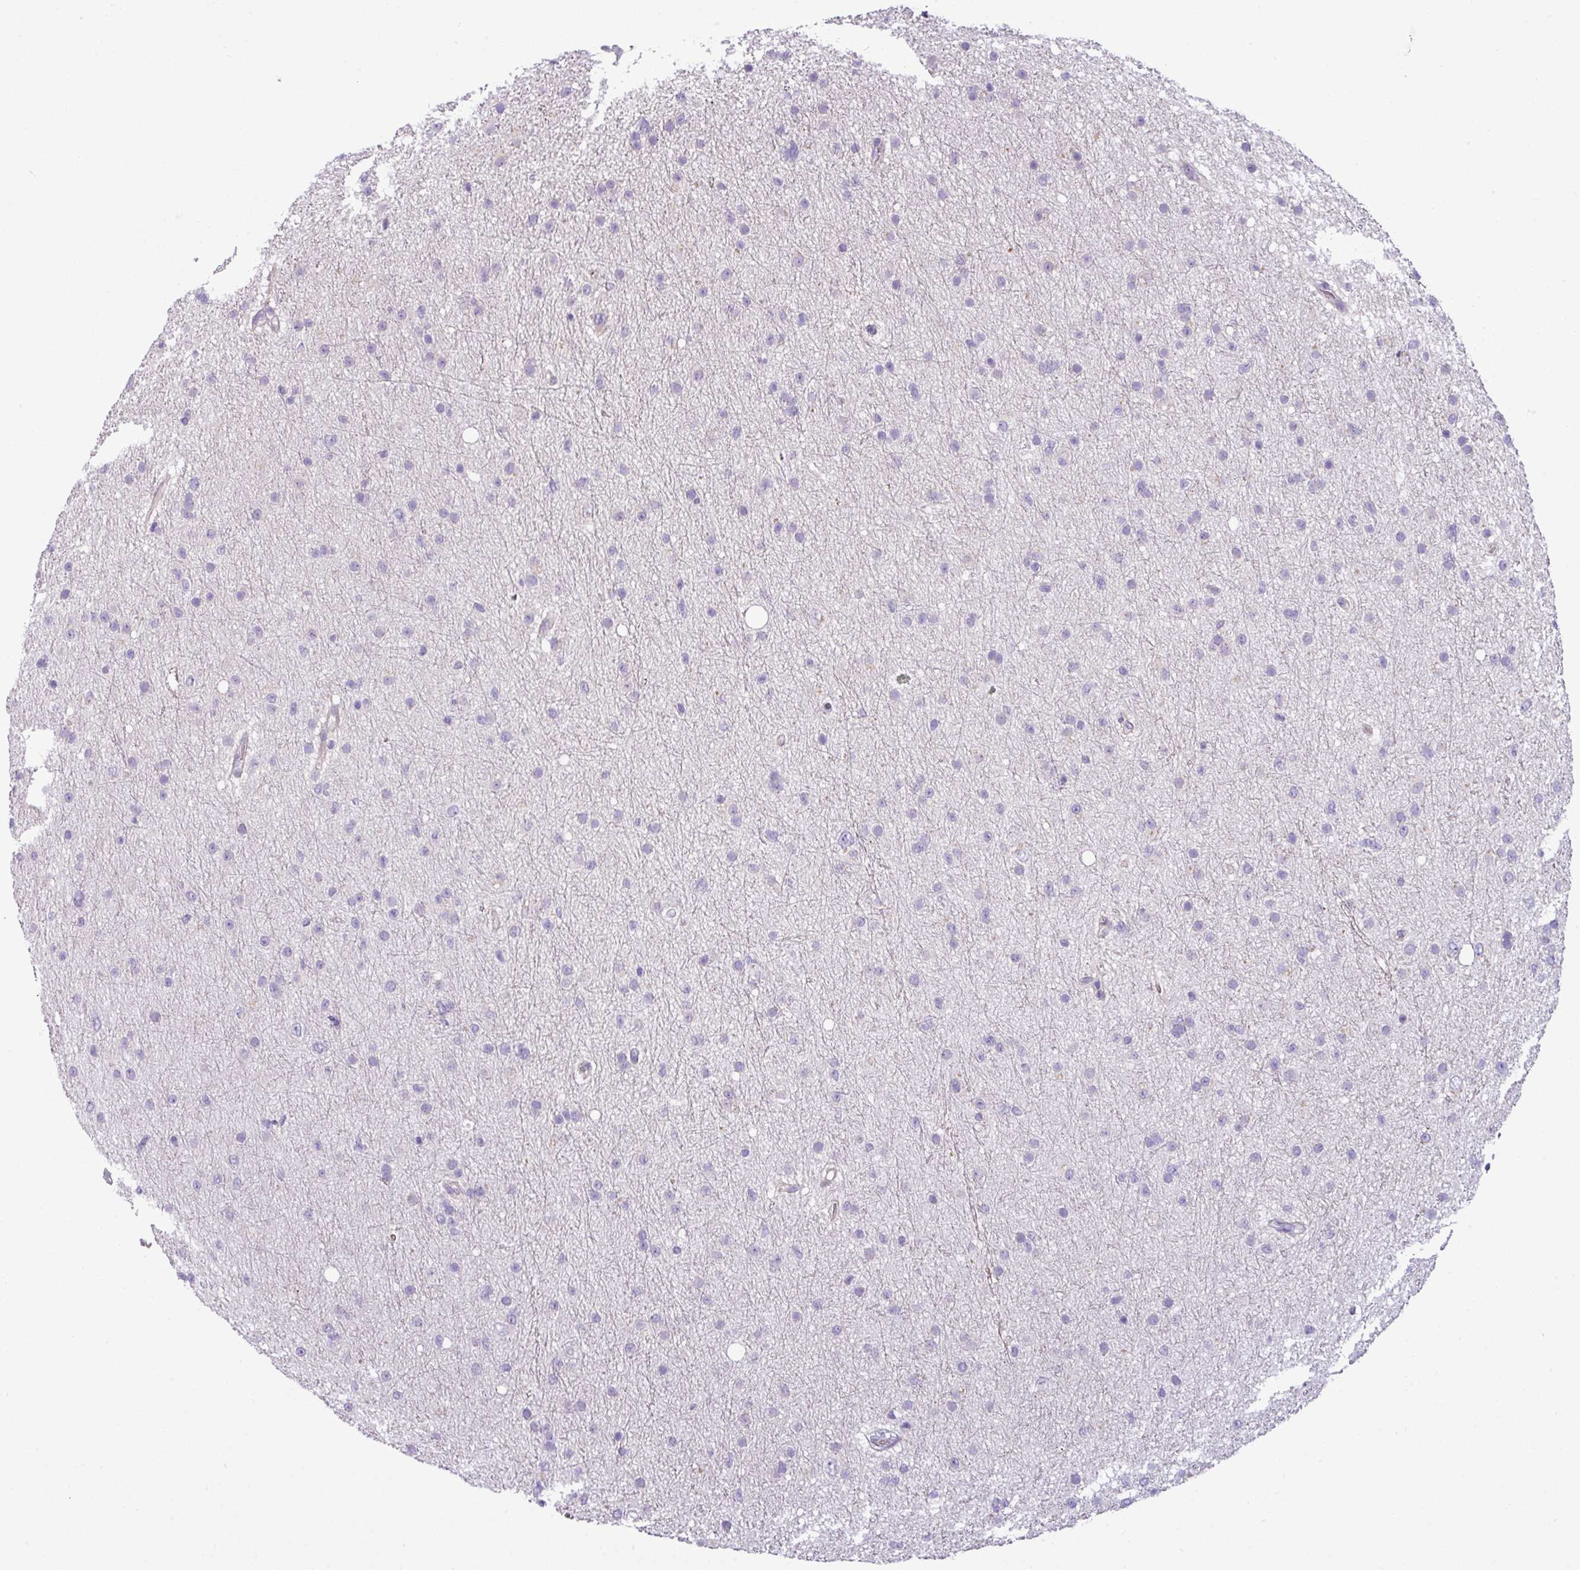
{"staining": {"intensity": "negative", "quantity": "none", "location": "none"}, "tissue": "glioma", "cell_type": "Tumor cells", "image_type": "cancer", "snomed": [{"axis": "morphology", "description": "Glioma, malignant, Low grade"}, {"axis": "topography", "description": "Cerebral cortex"}], "caption": "DAB (3,3'-diaminobenzidine) immunohistochemical staining of glioma exhibits no significant staining in tumor cells. (Brightfield microscopy of DAB immunohistochemistry at high magnification).", "gene": "TOR1AIP2", "patient": {"sex": "female", "age": 39}}